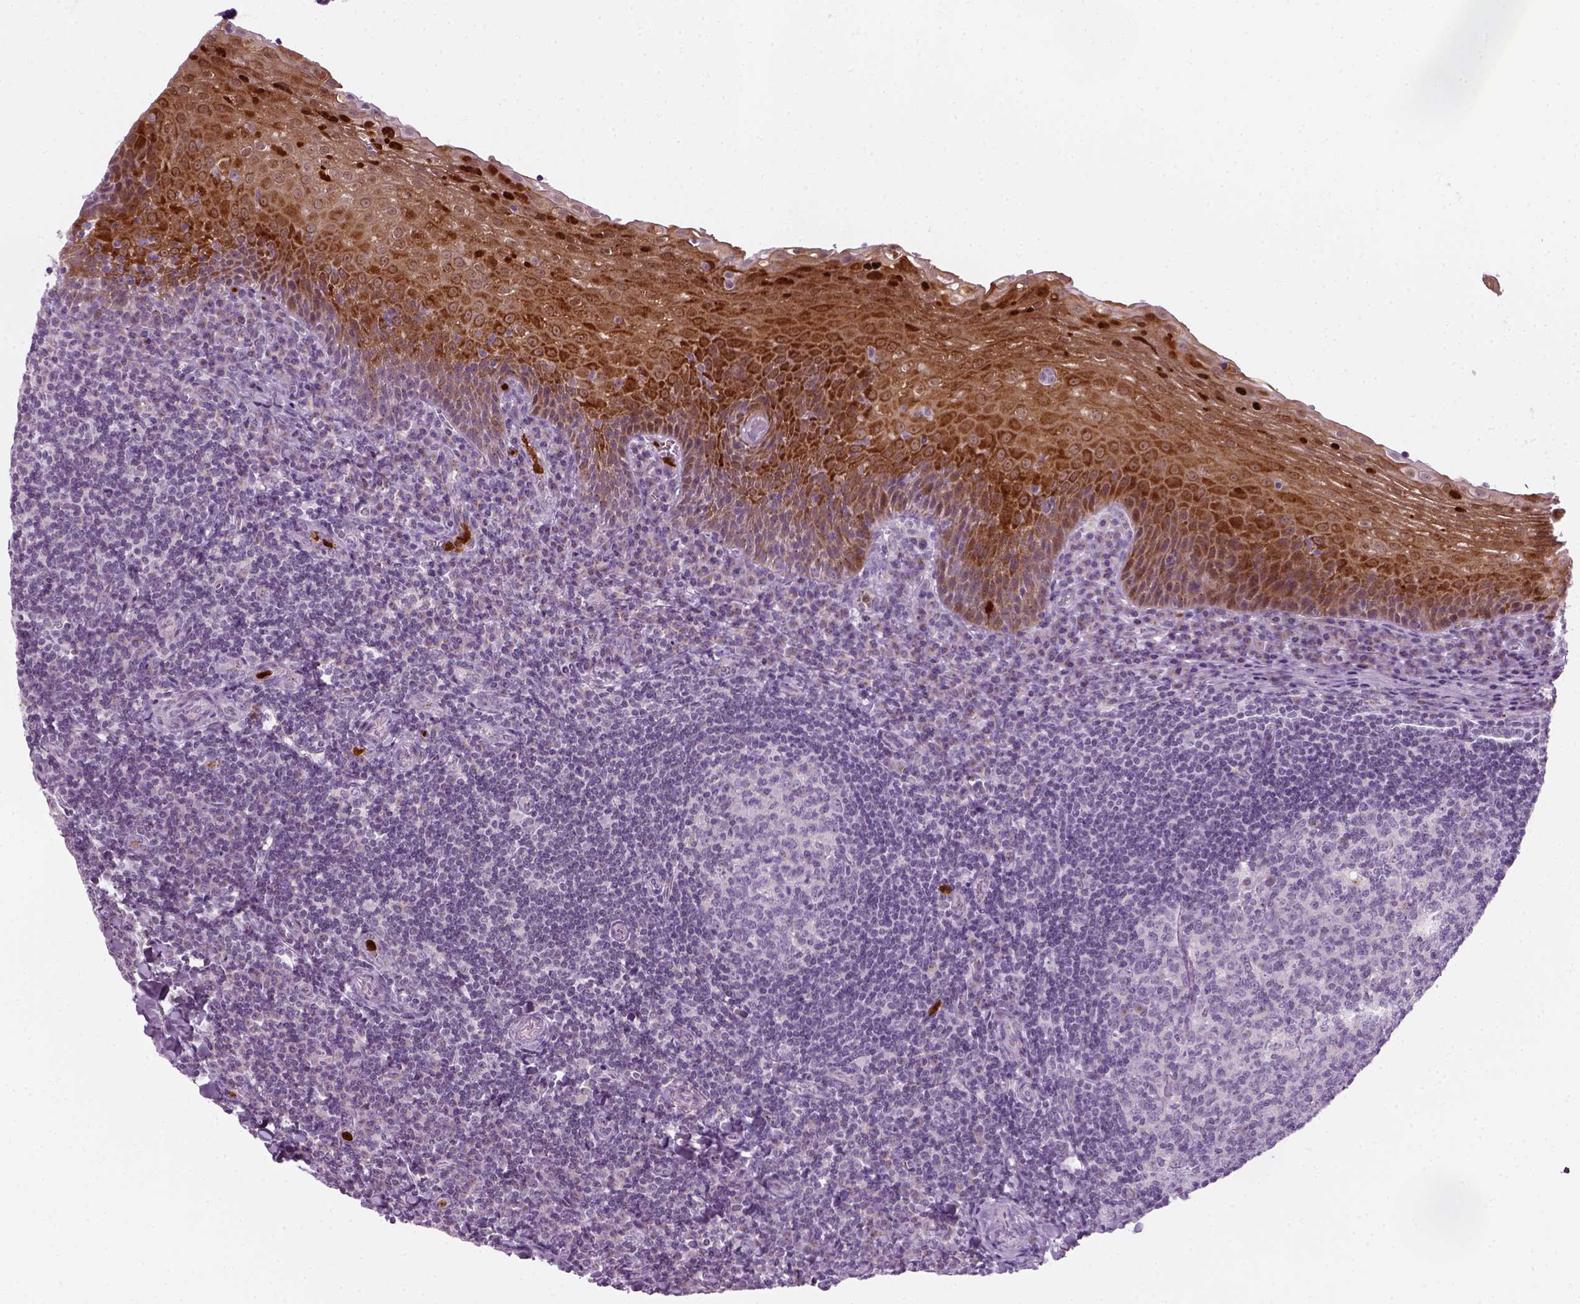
{"staining": {"intensity": "negative", "quantity": "none", "location": "none"}, "tissue": "tonsil", "cell_type": "Germinal center cells", "image_type": "normal", "snomed": [{"axis": "morphology", "description": "Normal tissue, NOS"}, {"axis": "morphology", "description": "Inflammation, NOS"}, {"axis": "topography", "description": "Tonsil"}], "caption": "A histopathology image of tonsil stained for a protein shows no brown staining in germinal center cells. Nuclei are stained in blue.", "gene": "IL4", "patient": {"sex": "female", "age": 31}}